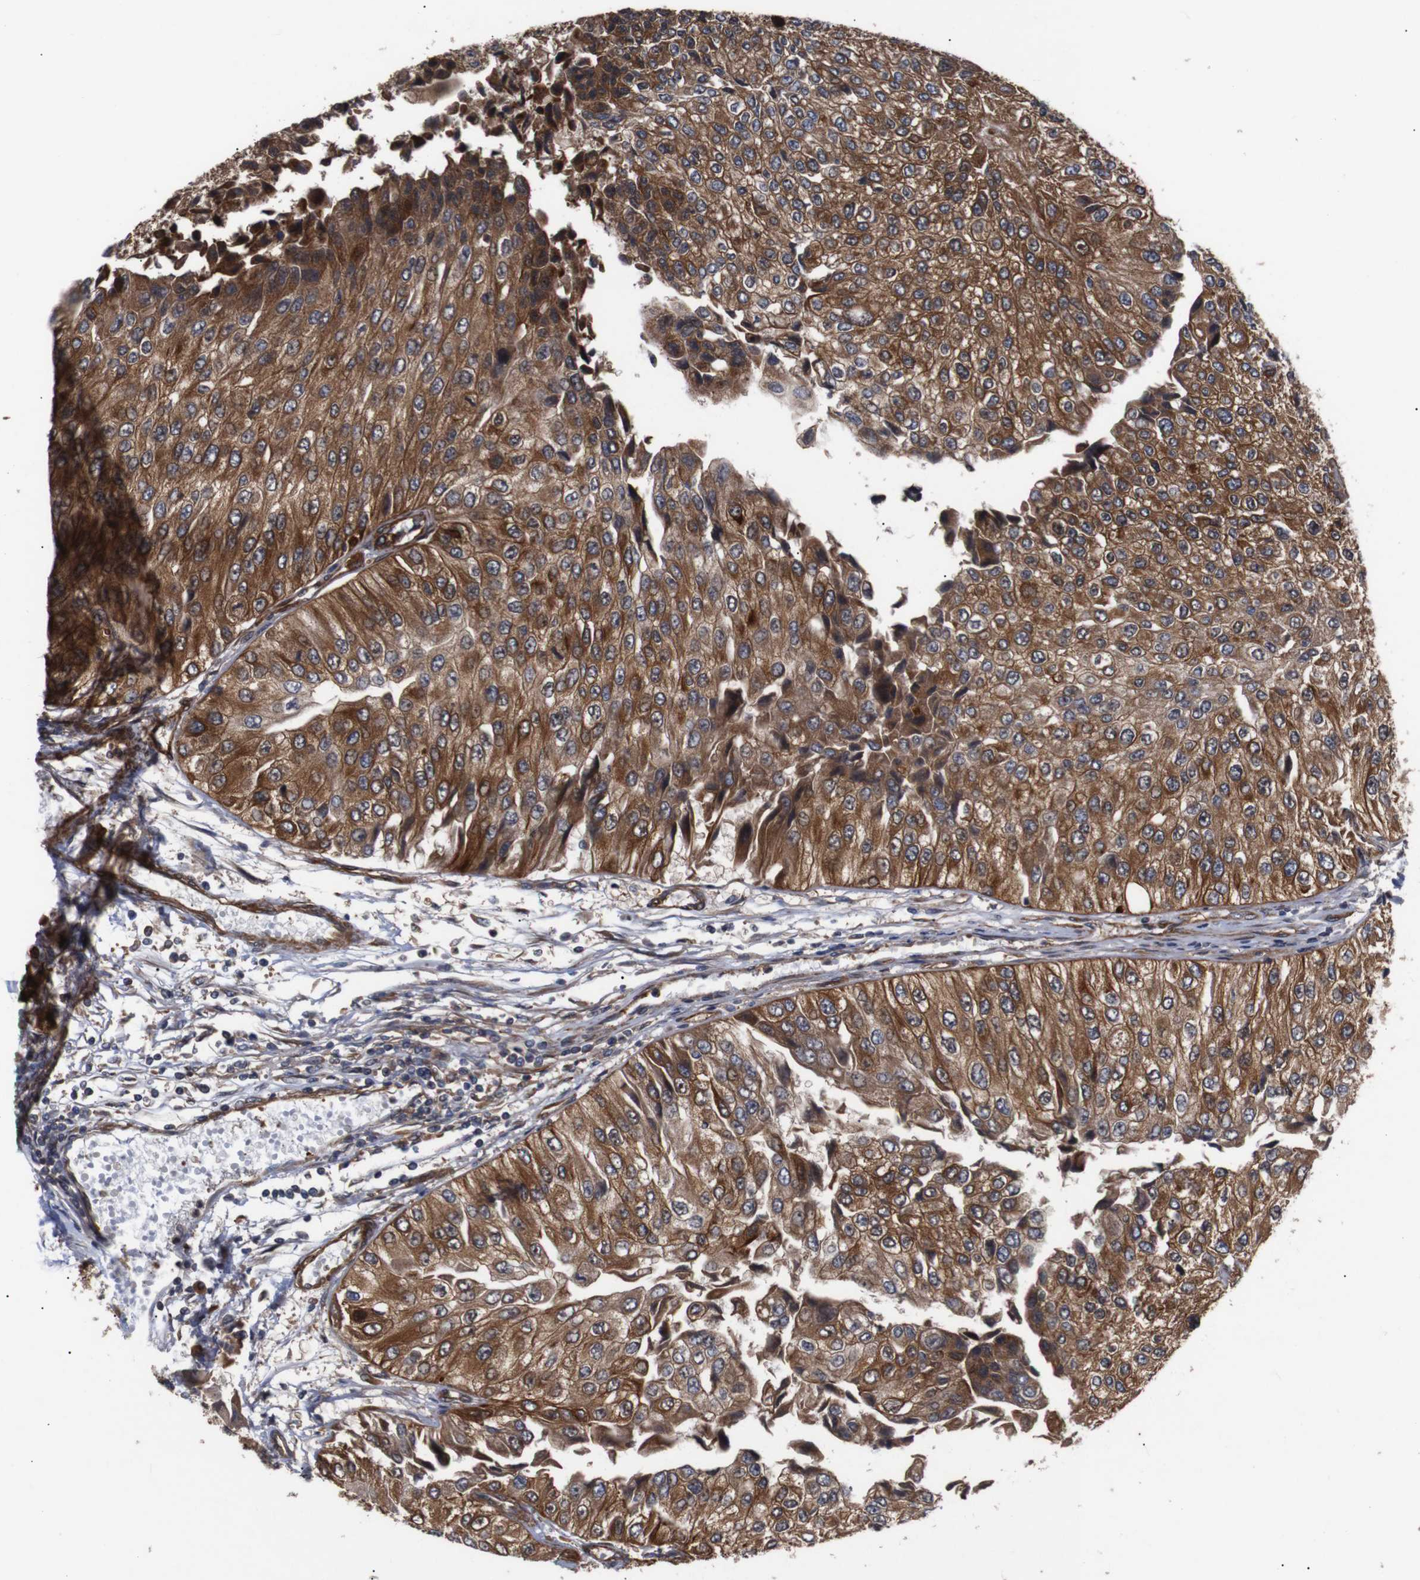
{"staining": {"intensity": "strong", "quantity": ">75%", "location": "cytoplasmic/membranous"}, "tissue": "urothelial cancer", "cell_type": "Tumor cells", "image_type": "cancer", "snomed": [{"axis": "morphology", "description": "Urothelial carcinoma, High grade"}, {"axis": "topography", "description": "Kidney"}, {"axis": "topography", "description": "Urinary bladder"}], "caption": "A high-resolution micrograph shows immunohistochemistry staining of urothelial cancer, which reveals strong cytoplasmic/membranous staining in approximately >75% of tumor cells.", "gene": "PAWR", "patient": {"sex": "male", "age": 77}}